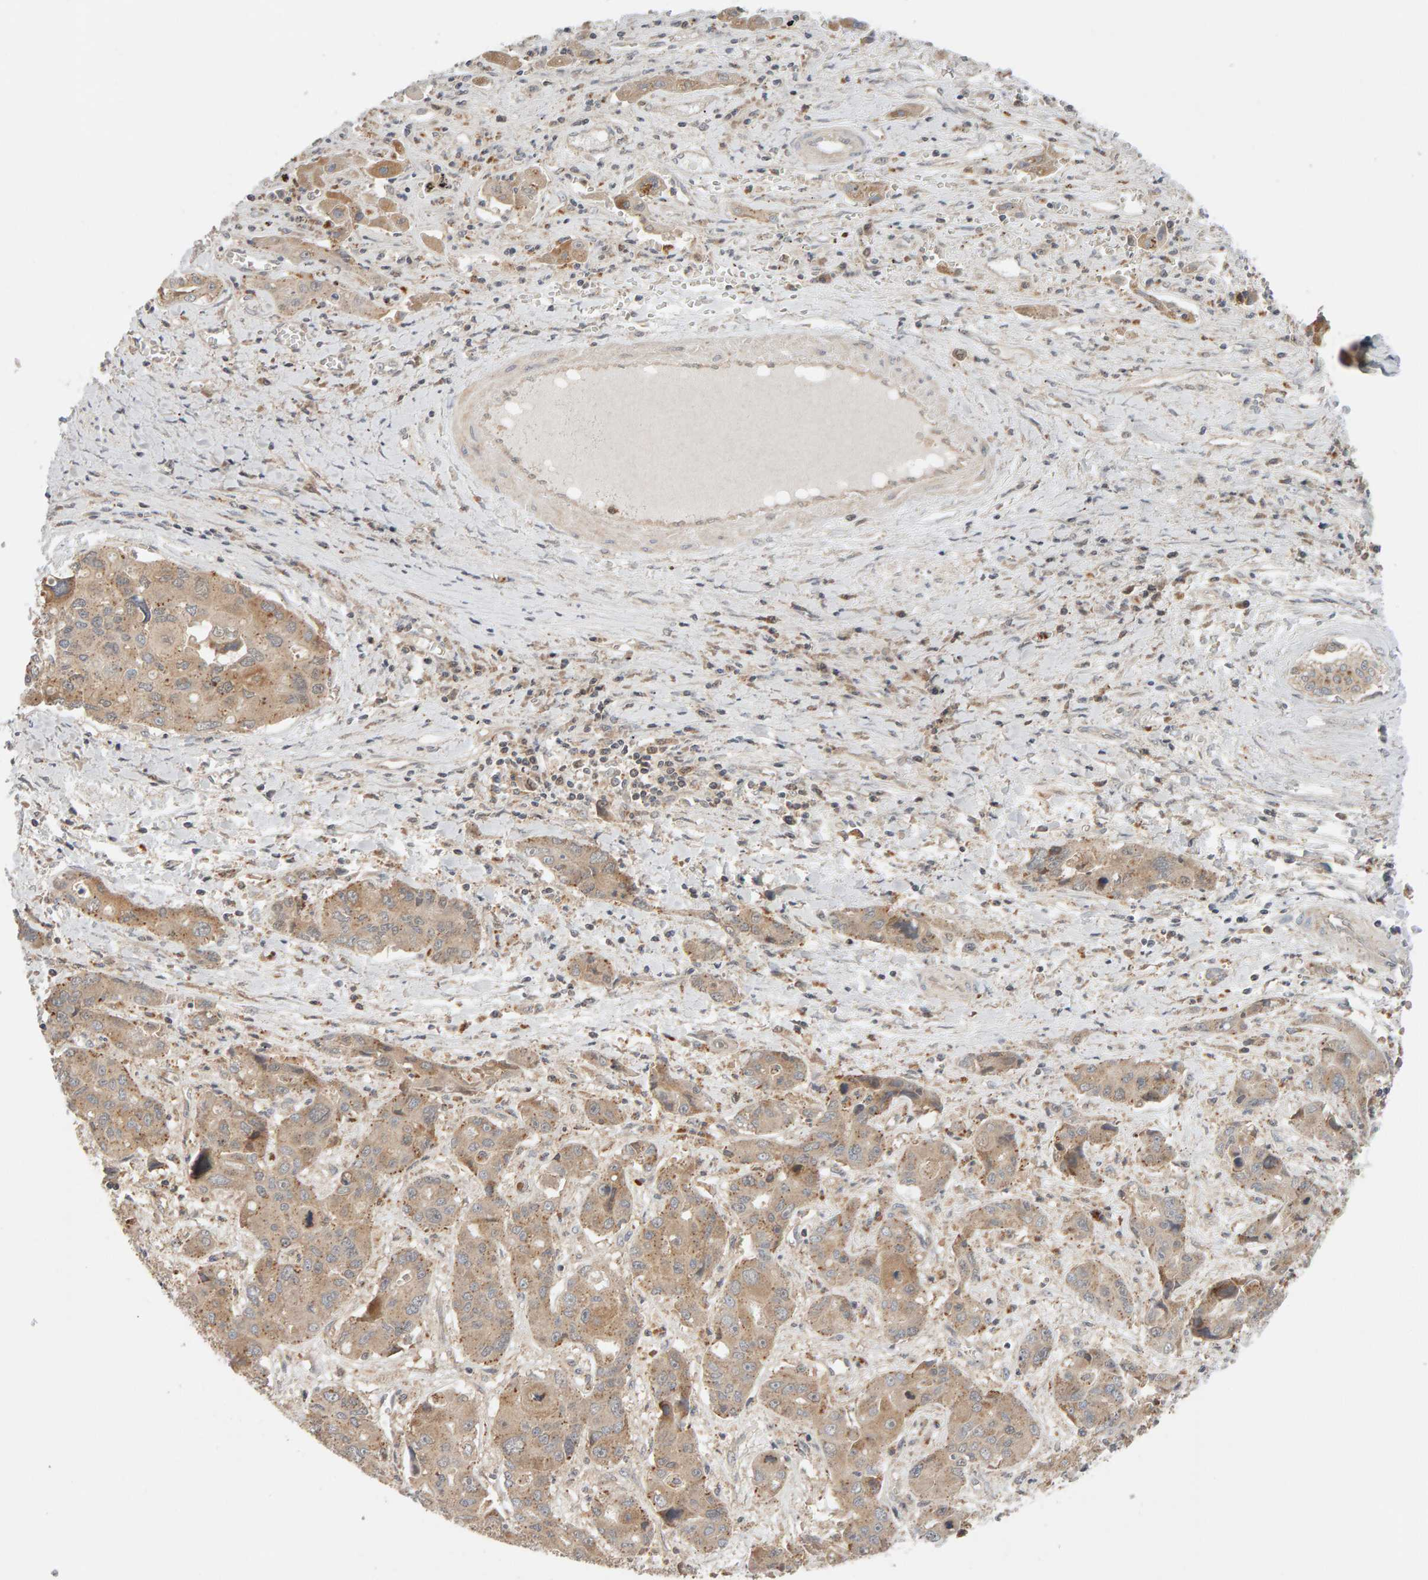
{"staining": {"intensity": "weak", "quantity": ">75%", "location": "cytoplasmic/membranous"}, "tissue": "liver cancer", "cell_type": "Tumor cells", "image_type": "cancer", "snomed": [{"axis": "morphology", "description": "Cholangiocarcinoma"}, {"axis": "topography", "description": "Liver"}], "caption": "Protein staining by immunohistochemistry (IHC) reveals weak cytoplasmic/membranous positivity in approximately >75% of tumor cells in cholangiocarcinoma (liver). The staining was performed using DAB (3,3'-diaminobenzidine) to visualize the protein expression in brown, while the nuclei were stained in blue with hematoxylin (Magnification: 20x).", "gene": "DNAJC7", "patient": {"sex": "male", "age": 67}}